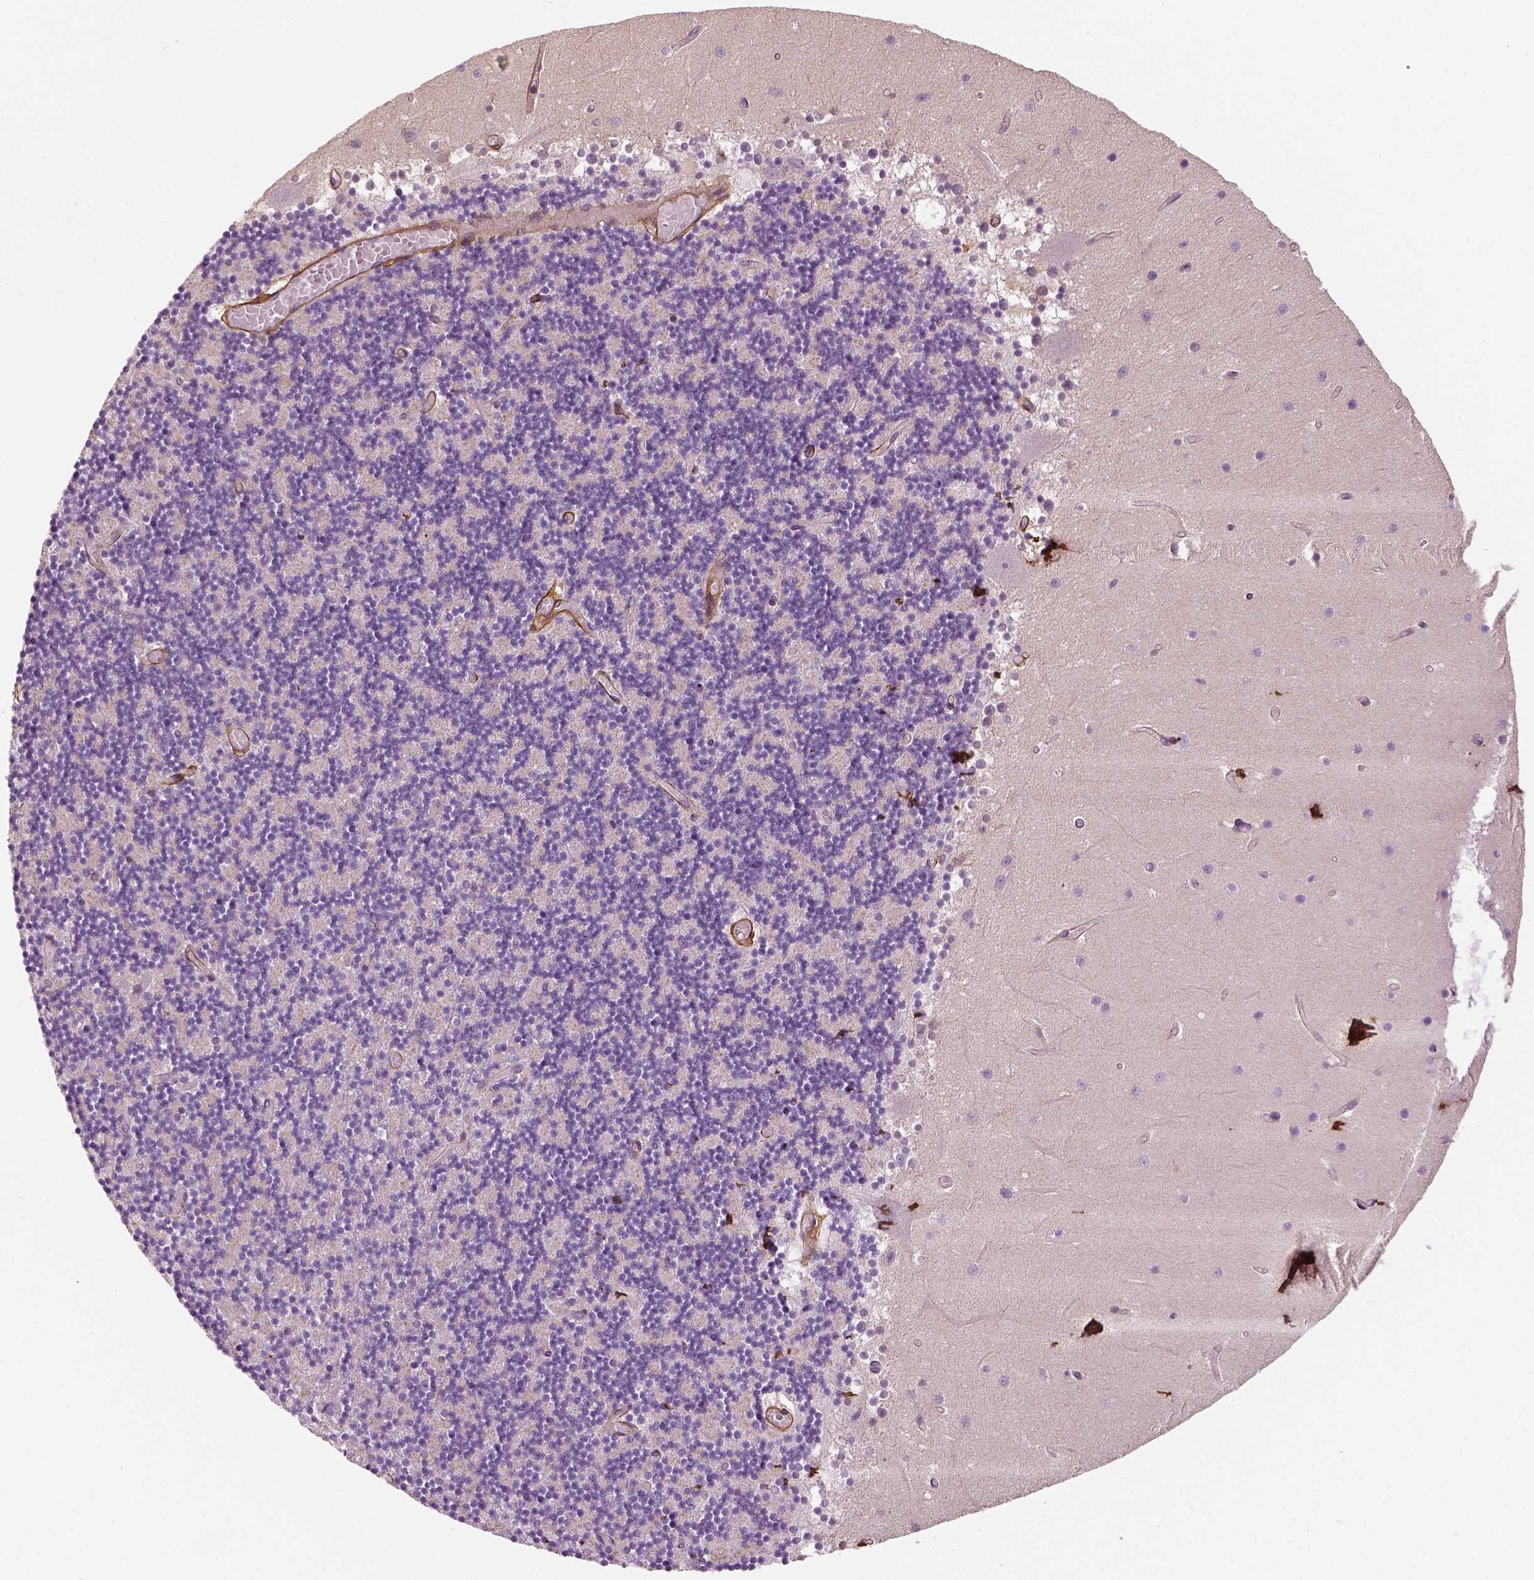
{"staining": {"intensity": "negative", "quantity": "none", "location": "none"}, "tissue": "cerebellum", "cell_type": "Cells in granular layer", "image_type": "normal", "snomed": [{"axis": "morphology", "description": "Normal tissue, NOS"}, {"axis": "topography", "description": "Cerebellum"}], "caption": "Normal cerebellum was stained to show a protein in brown. There is no significant staining in cells in granular layer. (Brightfield microscopy of DAB (3,3'-diaminobenzidine) immunohistochemistry (IHC) at high magnification).", "gene": "COL6A2", "patient": {"sex": "female", "age": 28}}